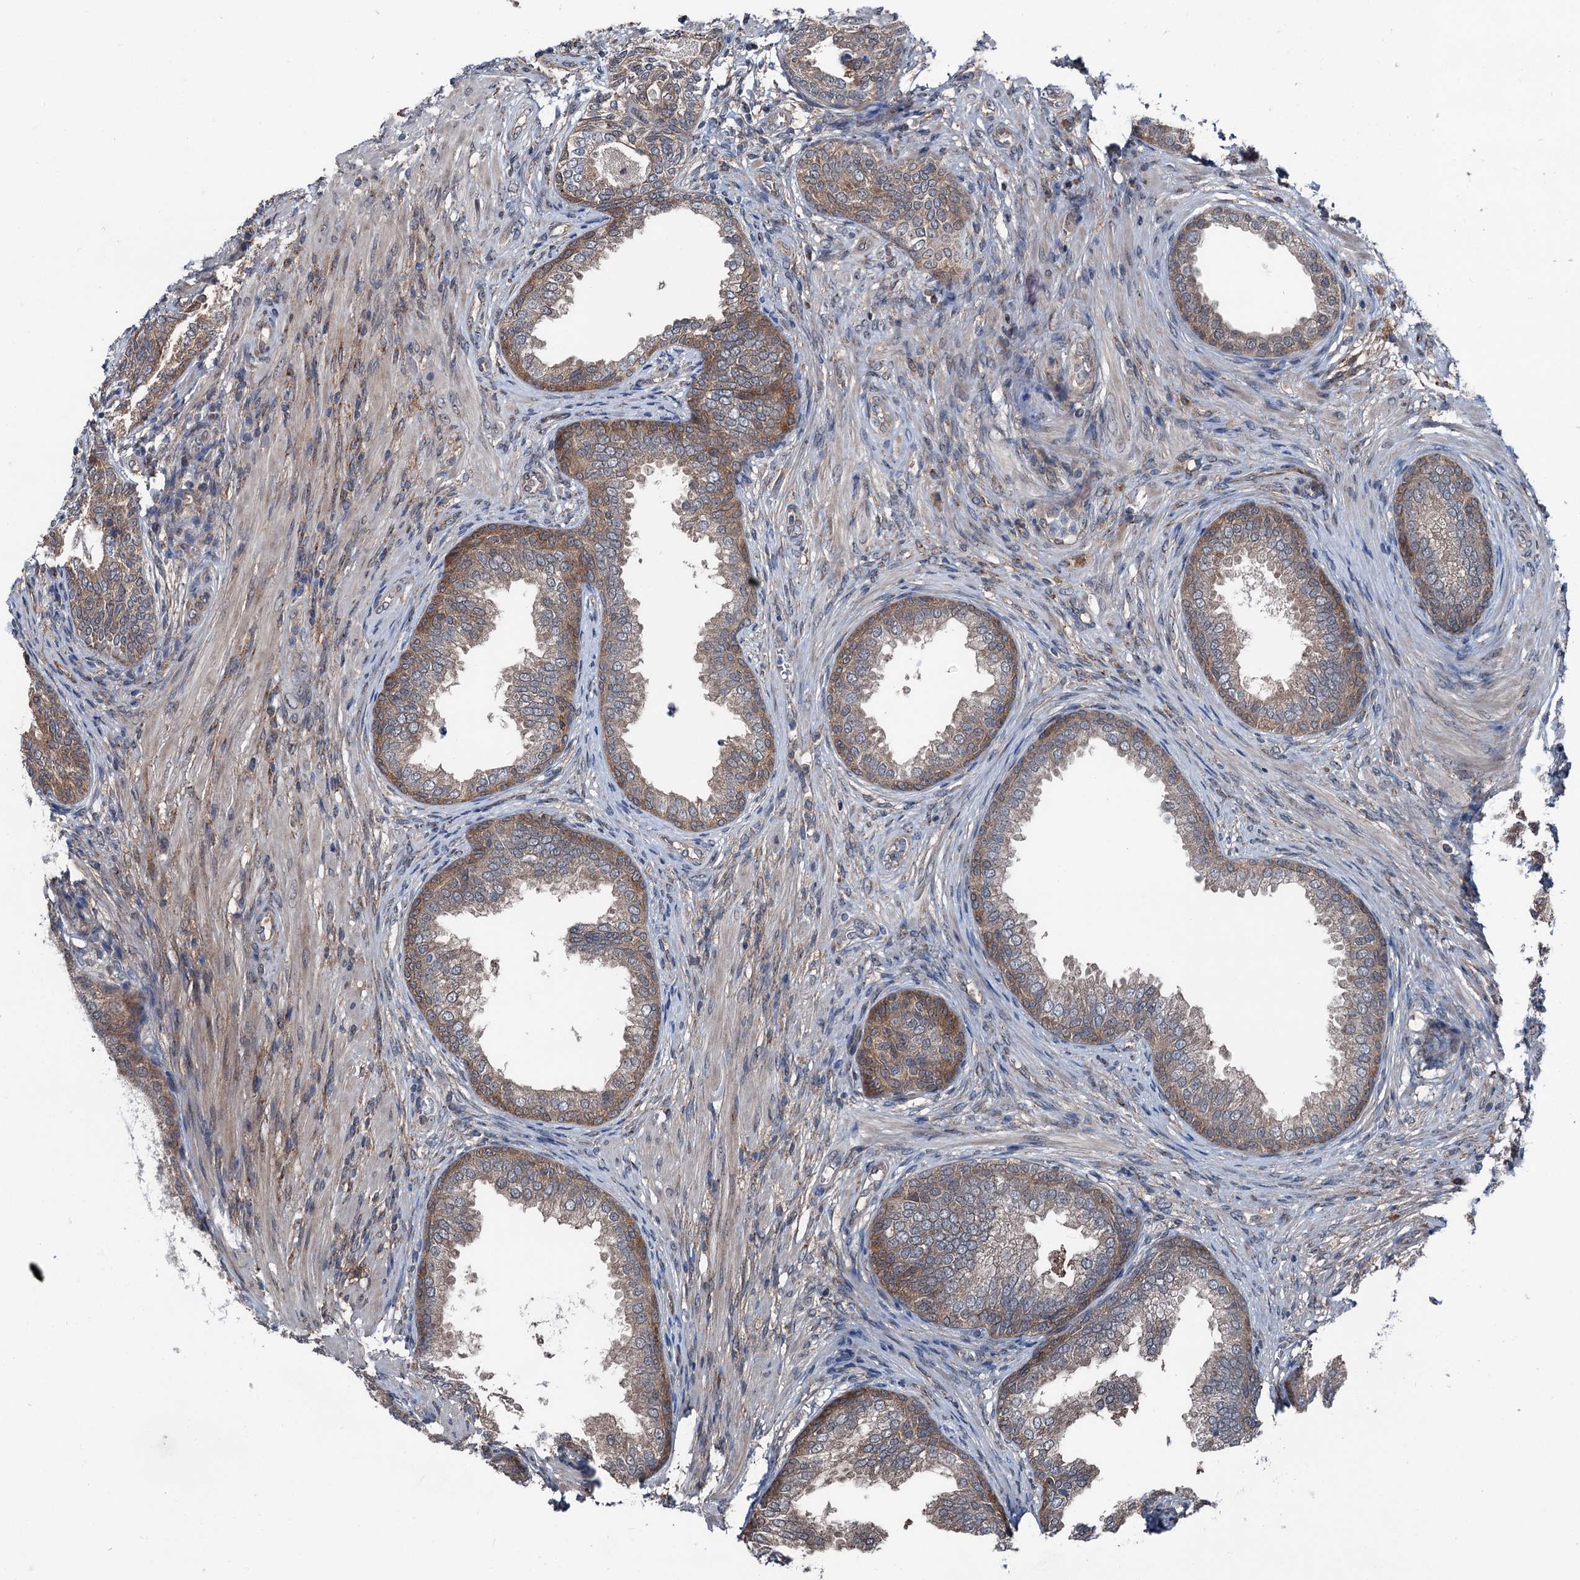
{"staining": {"intensity": "moderate", "quantity": "25%-75%", "location": "cytoplasmic/membranous"}, "tissue": "prostate", "cell_type": "Glandular cells", "image_type": "normal", "snomed": [{"axis": "morphology", "description": "Normal tissue, NOS"}, {"axis": "topography", "description": "Prostate"}], "caption": "An IHC micrograph of benign tissue is shown. Protein staining in brown highlights moderate cytoplasmic/membranous positivity in prostate within glandular cells. Using DAB (brown) and hematoxylin (blue) stains, captured at high magnification using brightfield microscopy.", "gene": "PSMD13", "patient": {"sex": "male", "age": 76}}